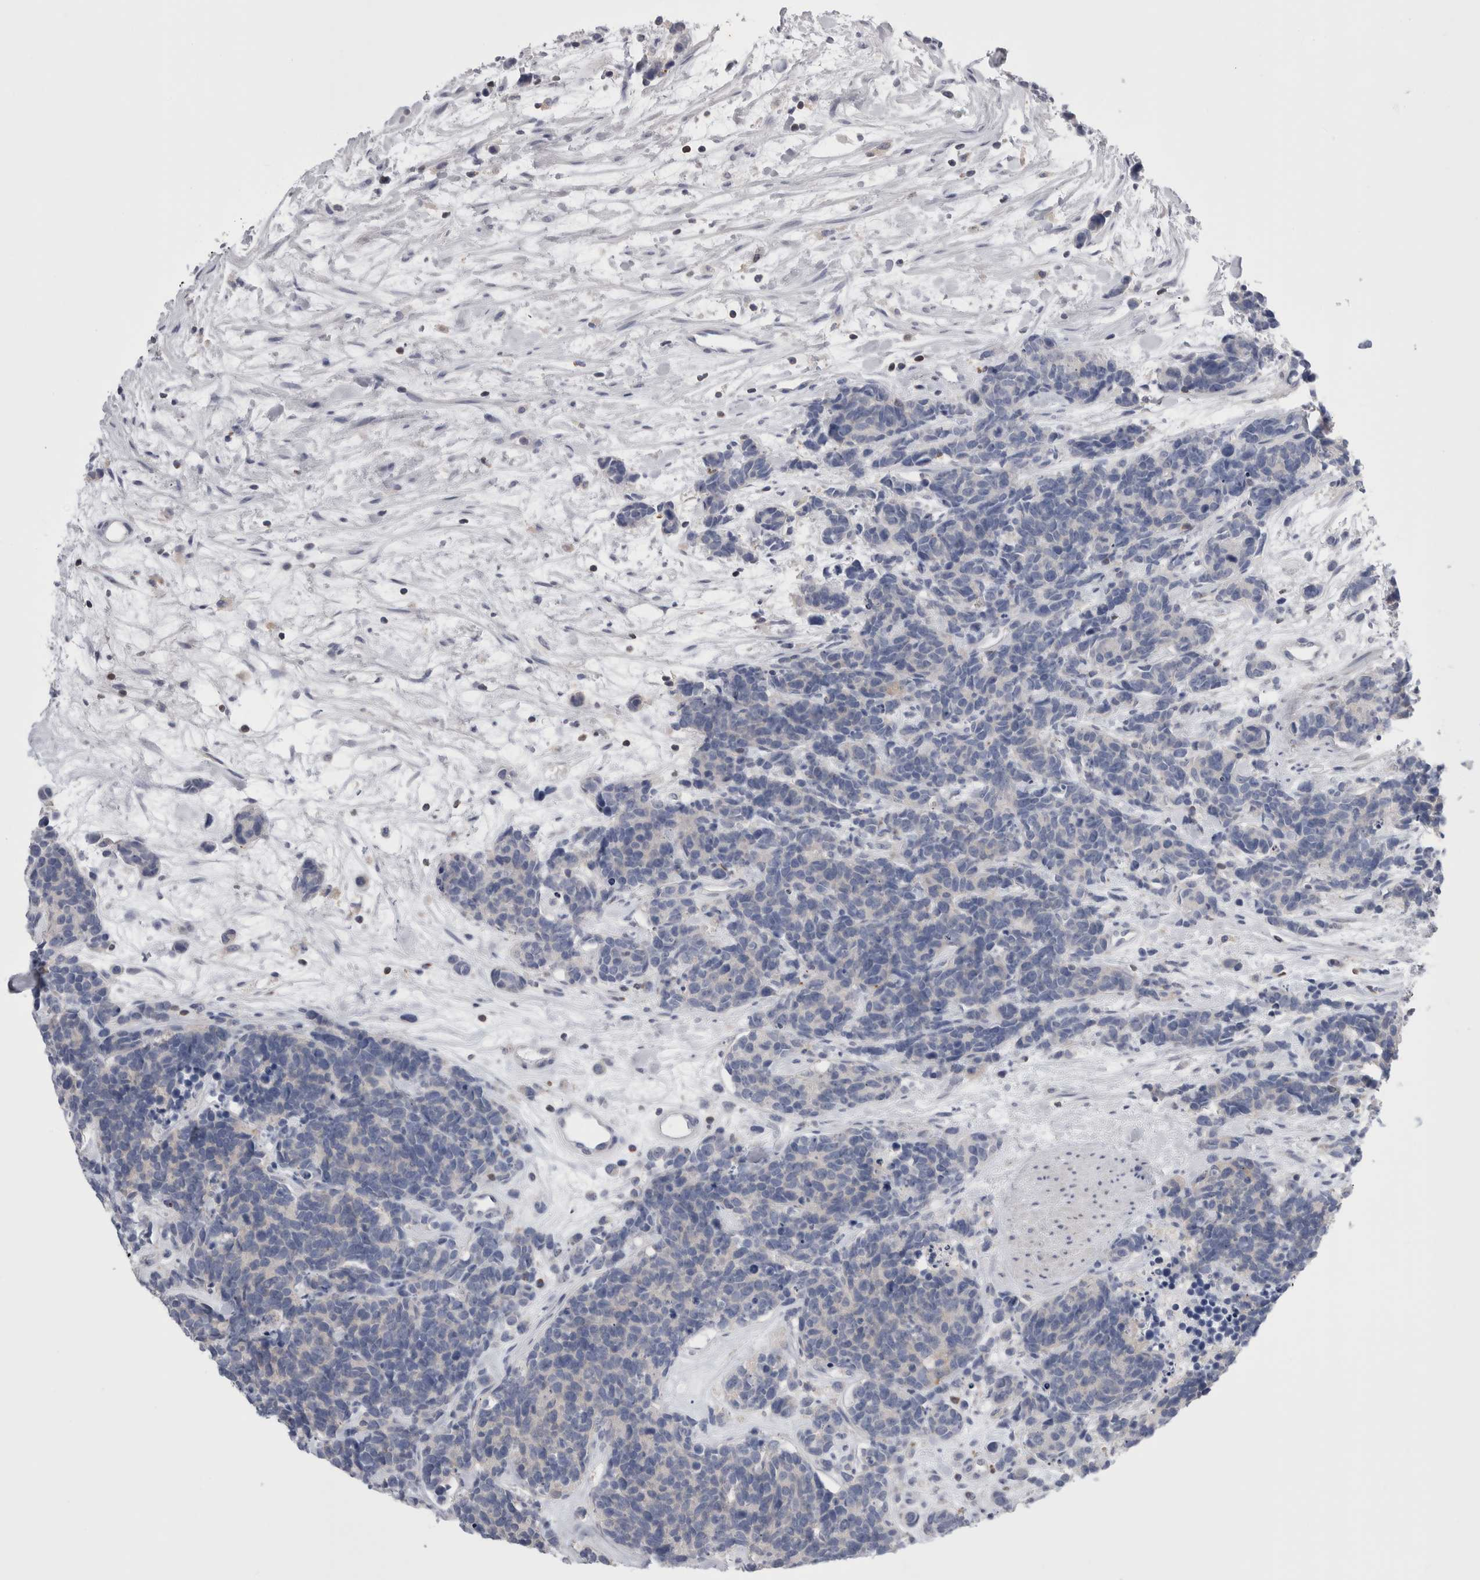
{"staining": {"intensity": "negative", "quantity": "none", "location": "none"}, "tissue": "carcinoid", "cell_type": "Tumor cells", "image_type": "cancer", "snomed": [{"axis": "morphology", "description": "Carcinoma, NOS"}, {"axis": "morphology", "description": "Carcinoid, malignant, NOS"}, {"axis": "topography", "description": "Urinary bladder"}], "caption": "DAB immunohistochemical staining of human carcinoid shows no significant staining in tumor cells. The staining was performed using DAB to visualize the protein expression in brown, while the nuclei were stained in blue with hematoxylin (Magnification: 20x).", "gene": "DCTN6", "patient": {"sex": "male", "age": 57}}